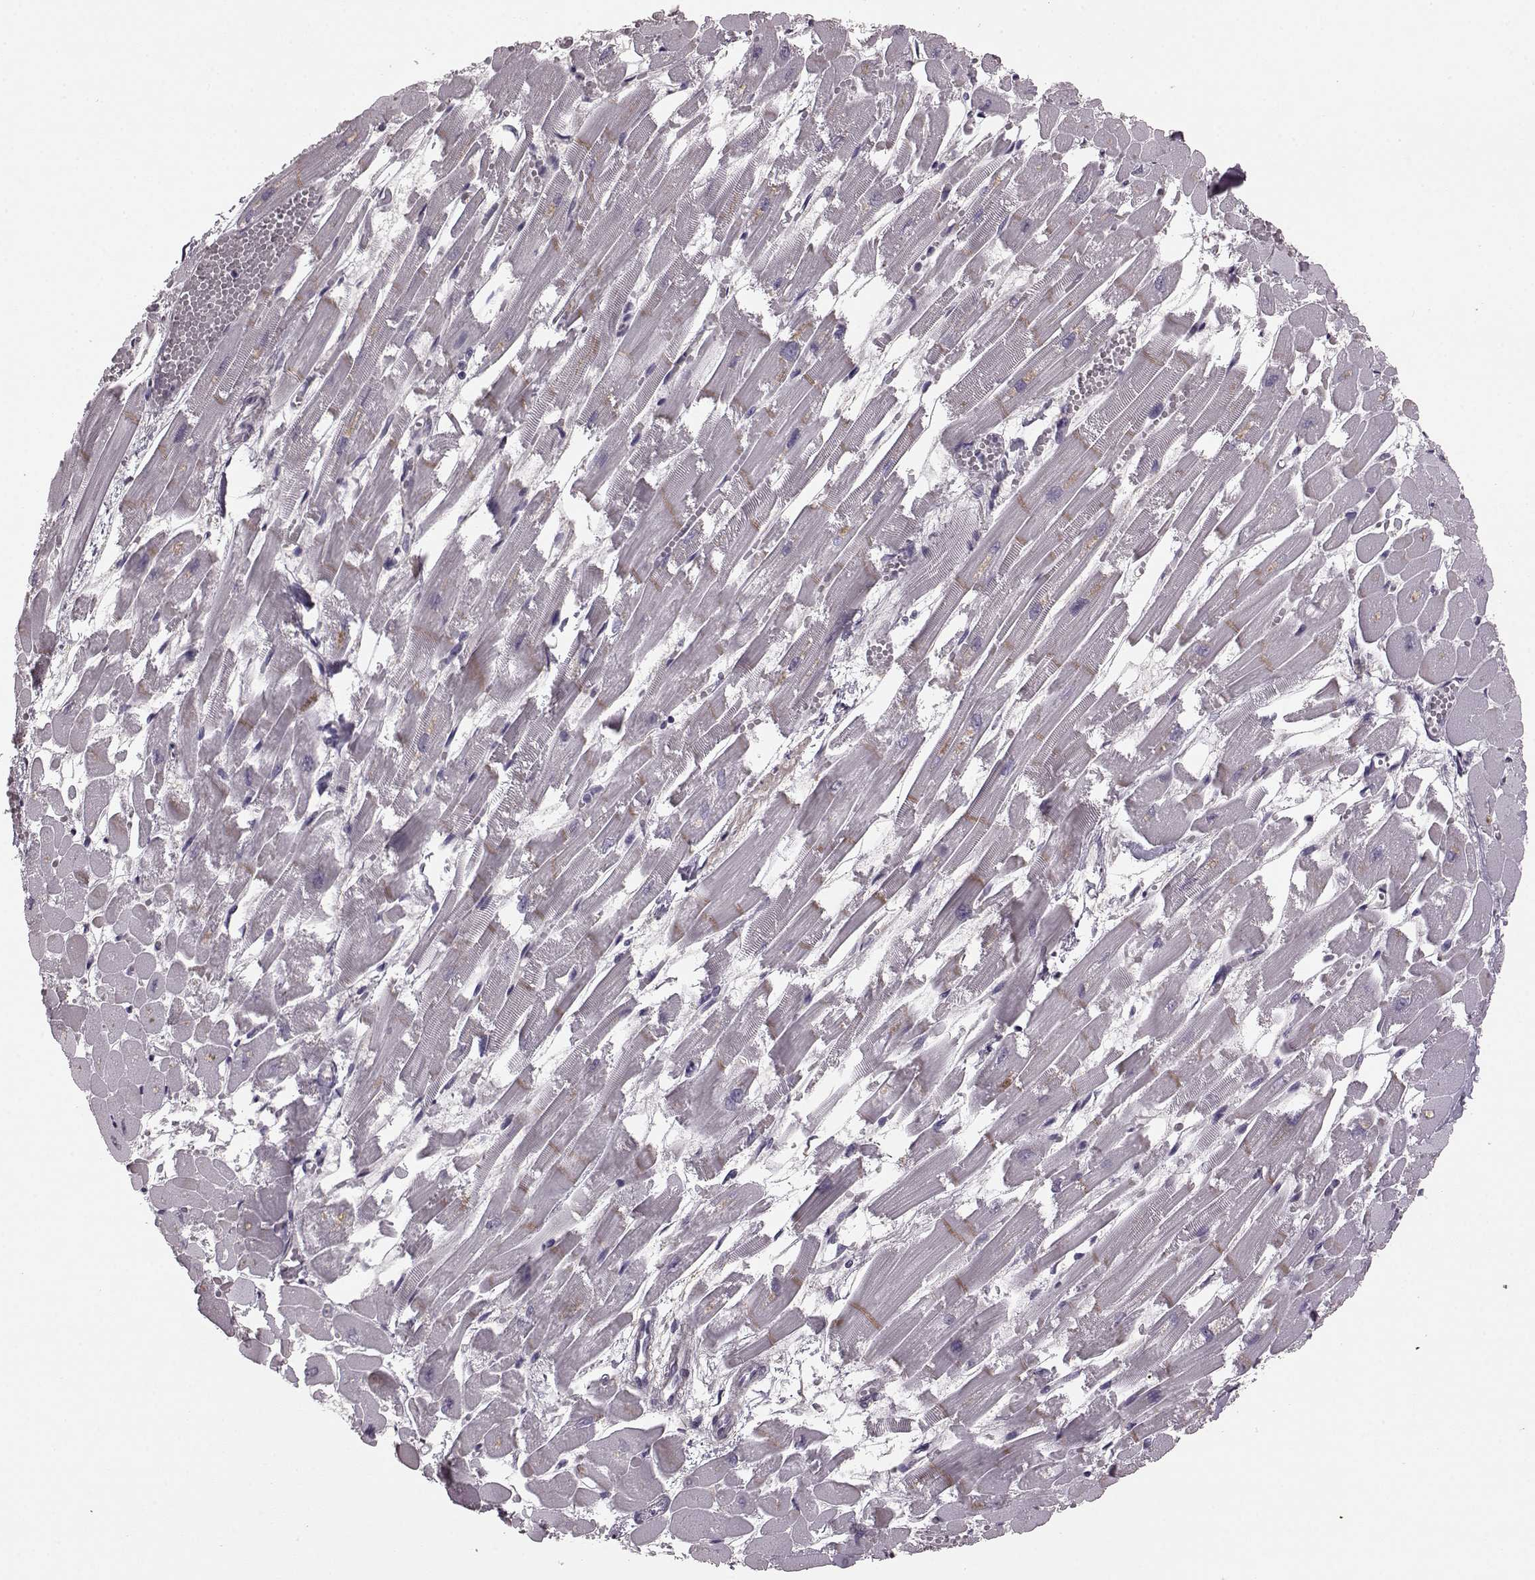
{"staining": {"intensity": "negative", "quantity": "none", "location": "none"}, "tissue": "heart muscle", "cell_type": "Cardiomyocytes", "image_type": "normal", "snomed": [{"axis": "morphology", "description": "Normal tissue, NOS"}, {"axis": "topography", "description": "Heart"}], "caption": "The immunohistochemistry (IHC) micrograph has no significant staining in cardiomyocytes of heart muscle. (Stains: DAB (3,3'-diaminobenzidine) IHC with hematoxylin counter stain, Microscopy: brightfield microscopy at high magnification).", "gene": "GRK1", "patient": {"sex": "female", "age": 52}}